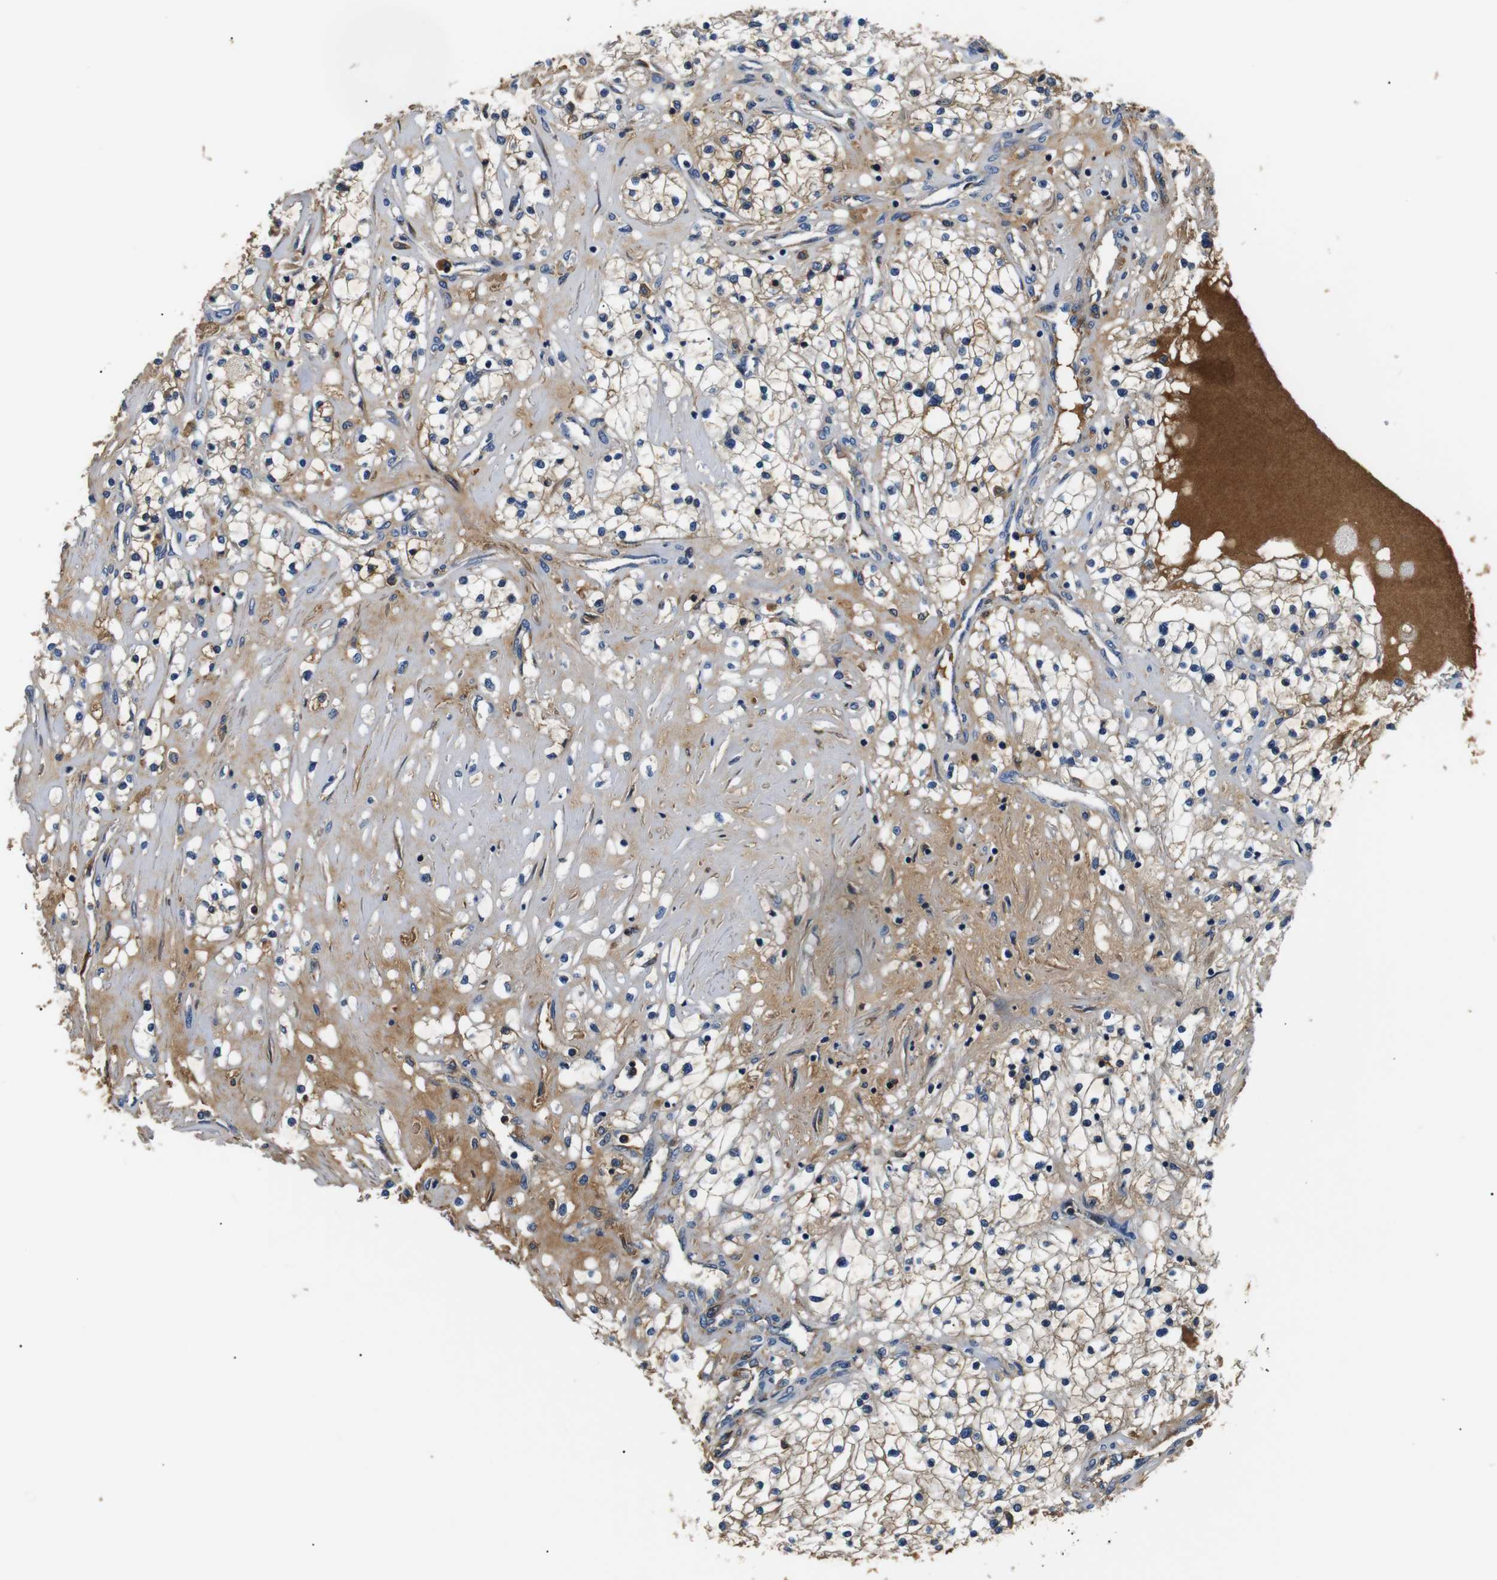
{"staining": {"intensity": "moderate", "quantity": ">75%", "location": "cytoplasmic/membranous"}, "tissue": "renal cancer", "cell_type": "Tumor cells", "image_type": "cancer", "snomed": [{"axis": "morphology", "description": "Adenocarcinoma, NOS"}, {"axis": "topography", "description": "Kidney"}], "caption": "Brown immunohistochemical staining in adenocarcinoma (renal) demonstrates moderate cytoplasmic/membranous expression in approximately >75% of tumor cells.", "gene": "LHCGR", "patient": {"sex": "male", "age": 68}}